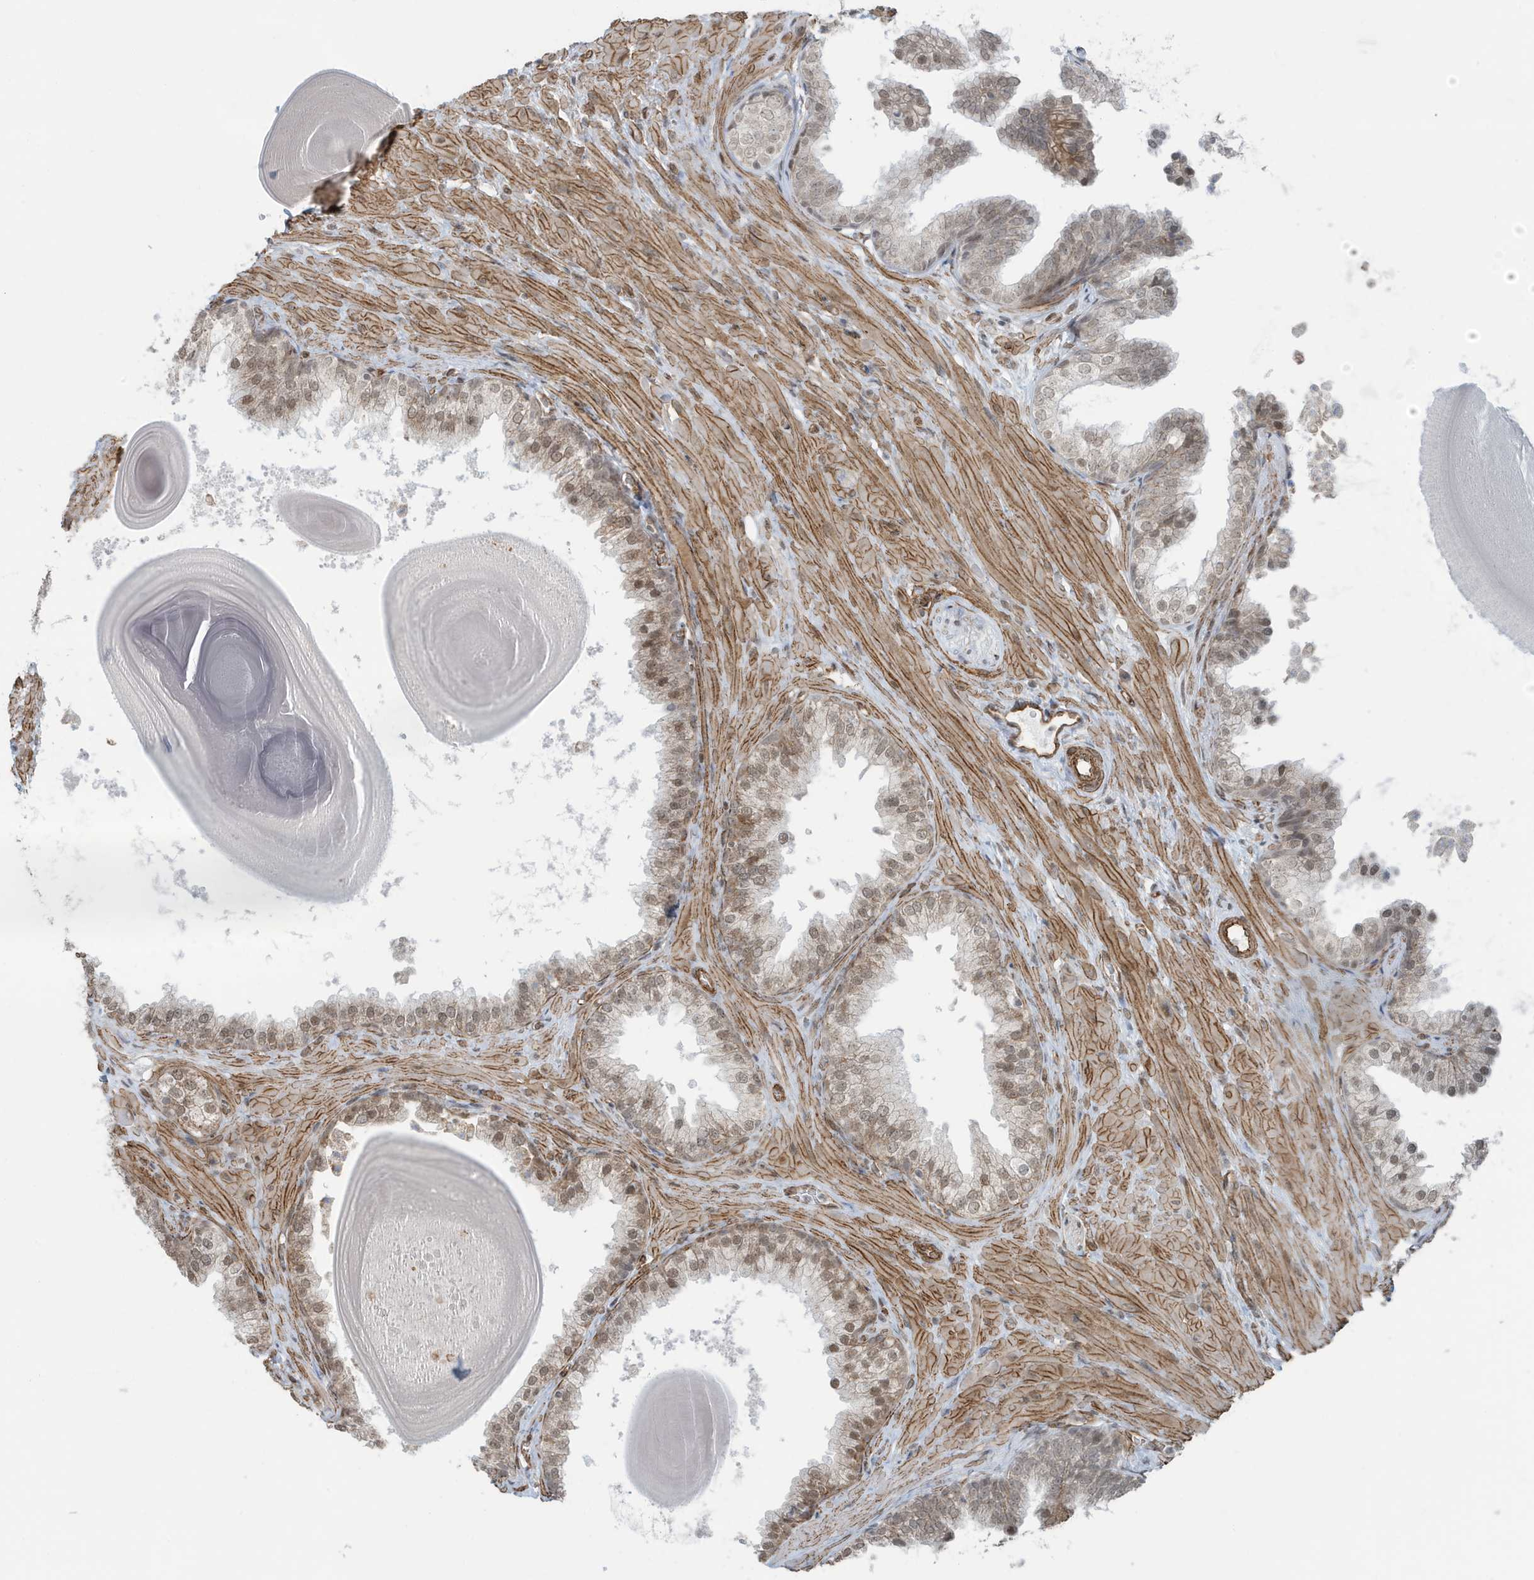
{"staining": {"intensity": "weak", "quantity": "25%-75%", "location": "nuclear"}, "tissue": "prostate", "cell_type": "Glandular cells", "image_type": "normal", "snomed": [{"axis": "morphology", "description": "Normal tissue, NOS"}, {"axis": "topography", "description": "Prostate"}], "caption": "This photomicrograph displays IHC staining of unremarkable human prostate, with low weak nuclear positivity in about 25%-75% of glandular cells.", "gene": "CHCHD4", "patient": {"sex": "male", "age": 48}}